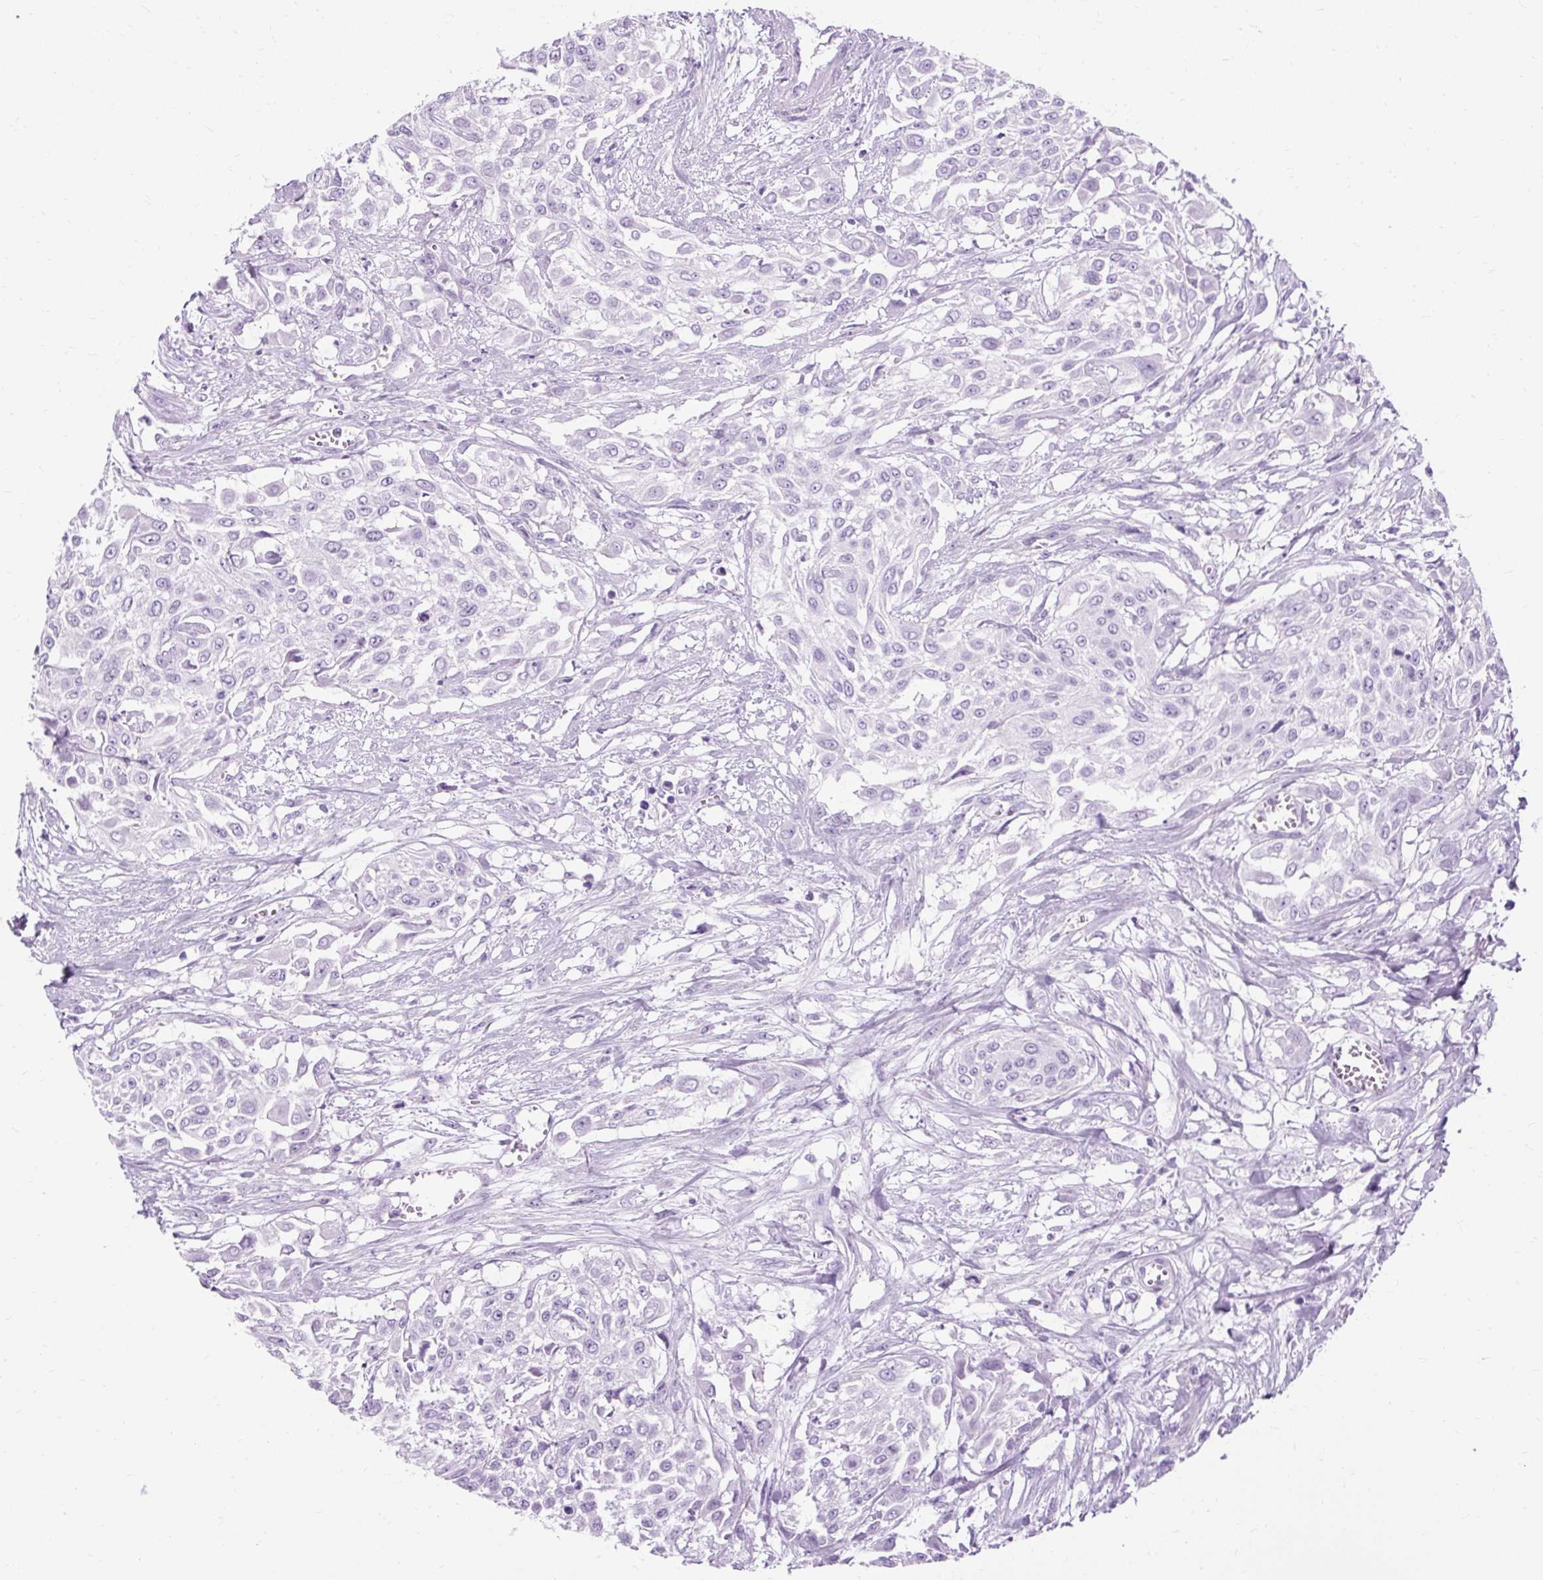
{"staining": {"intensity": "negative", "quantity": "none", "location": "none"}, "tissue": "urothelial cancer", "cell_type": "Tumor cells", "image_type": "cancer", "snomed": [{"axis": "morphology", "description": "Urothelial carcinoma, High grade"}, {"axis": "topography", "description": "Urinary bladder"}], "caption": "A histopathology image of urothelial cancer stained for a protein reveals no brown staining in tumor cells.", "gene": "TMEM89", "patient": {"sex": "male", "age": 57}}